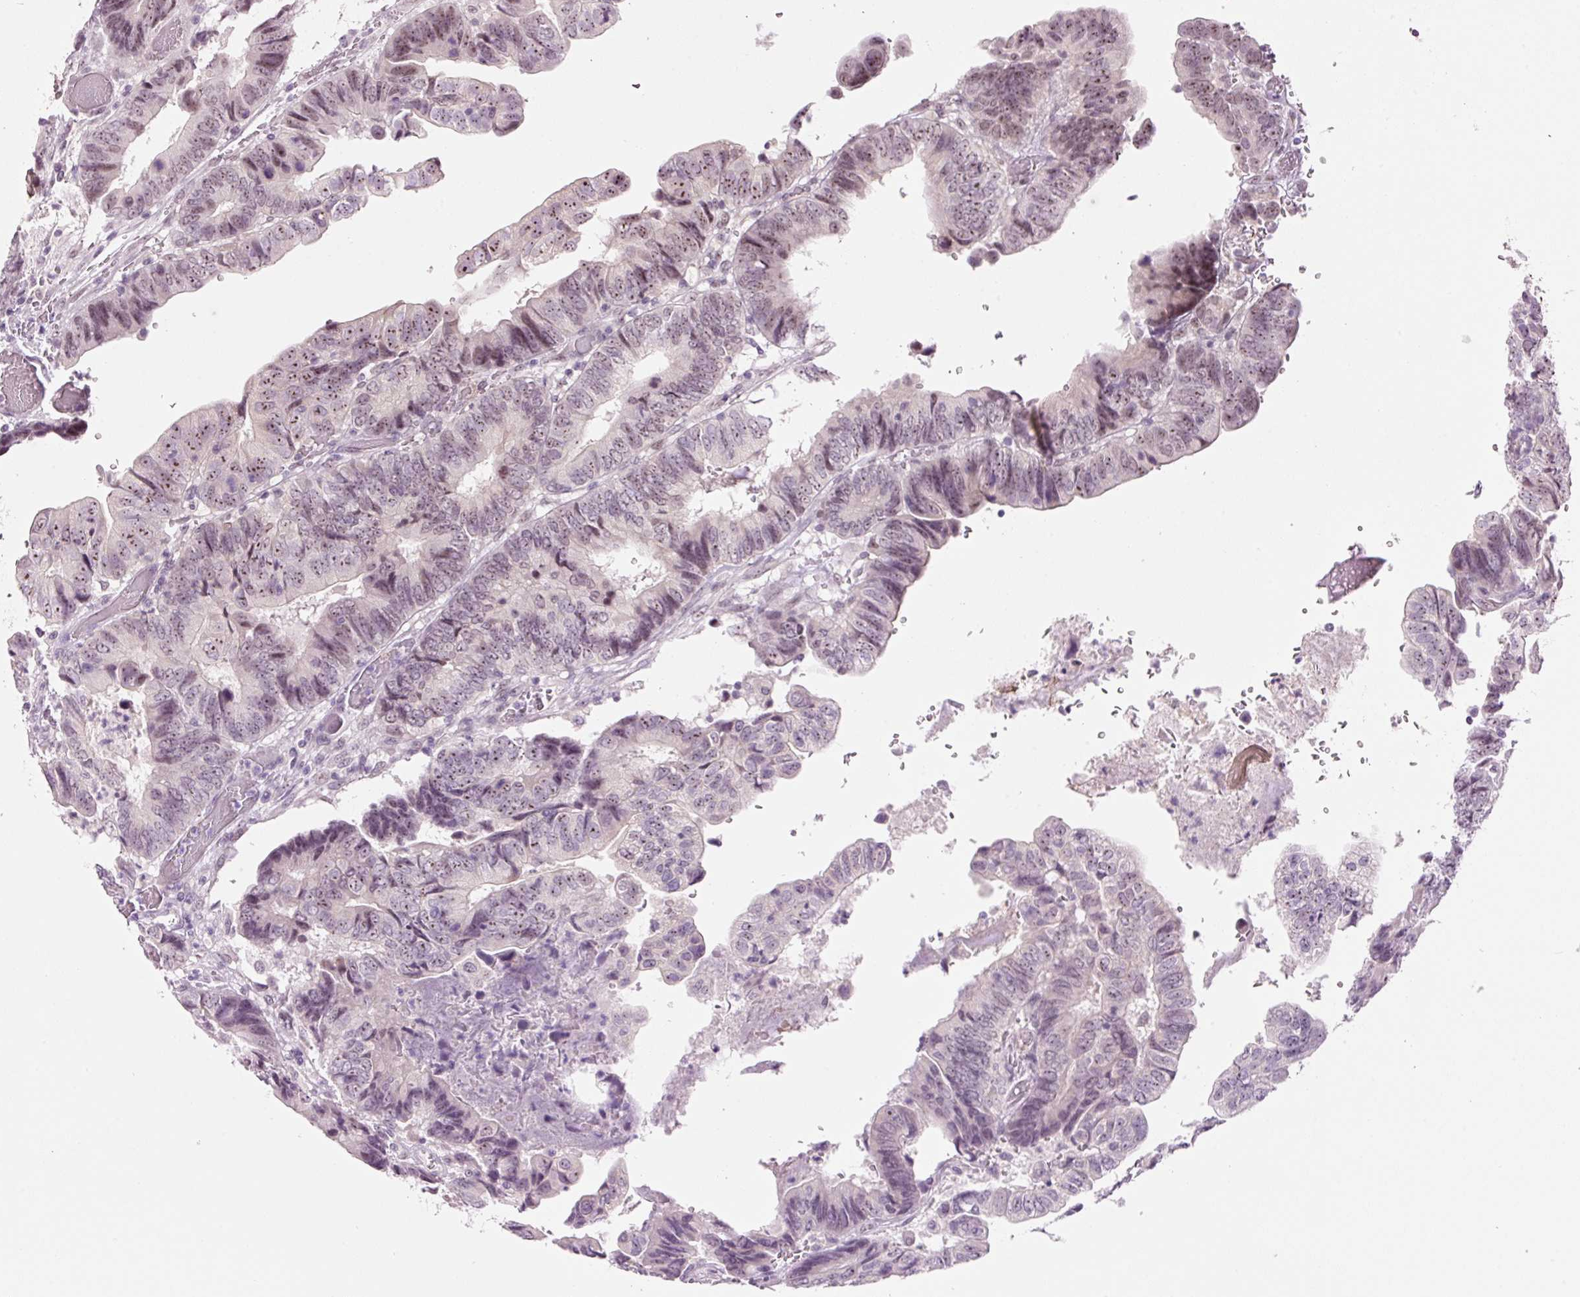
{"staining": {"intensity": "moderate", "quantity": "25%-75%", "location": "nuclear"}, "tissue": "colorectal cancer", "cell_type": "Tumor cells", "image_type": "cancer", "snomed": [{"axis": "morphology", "description": "Adenocarcinoma, NOS"}, {"axis": "topography", "description": "Colon"}], "caption": "The histopathology image exhibits staining of colorectal adenocarcinoma, revealing moderate nuclear protein expression (brown color) within tumor cells.", "gene": "GCG", "patient": {"sex": "male", "age": 85}}